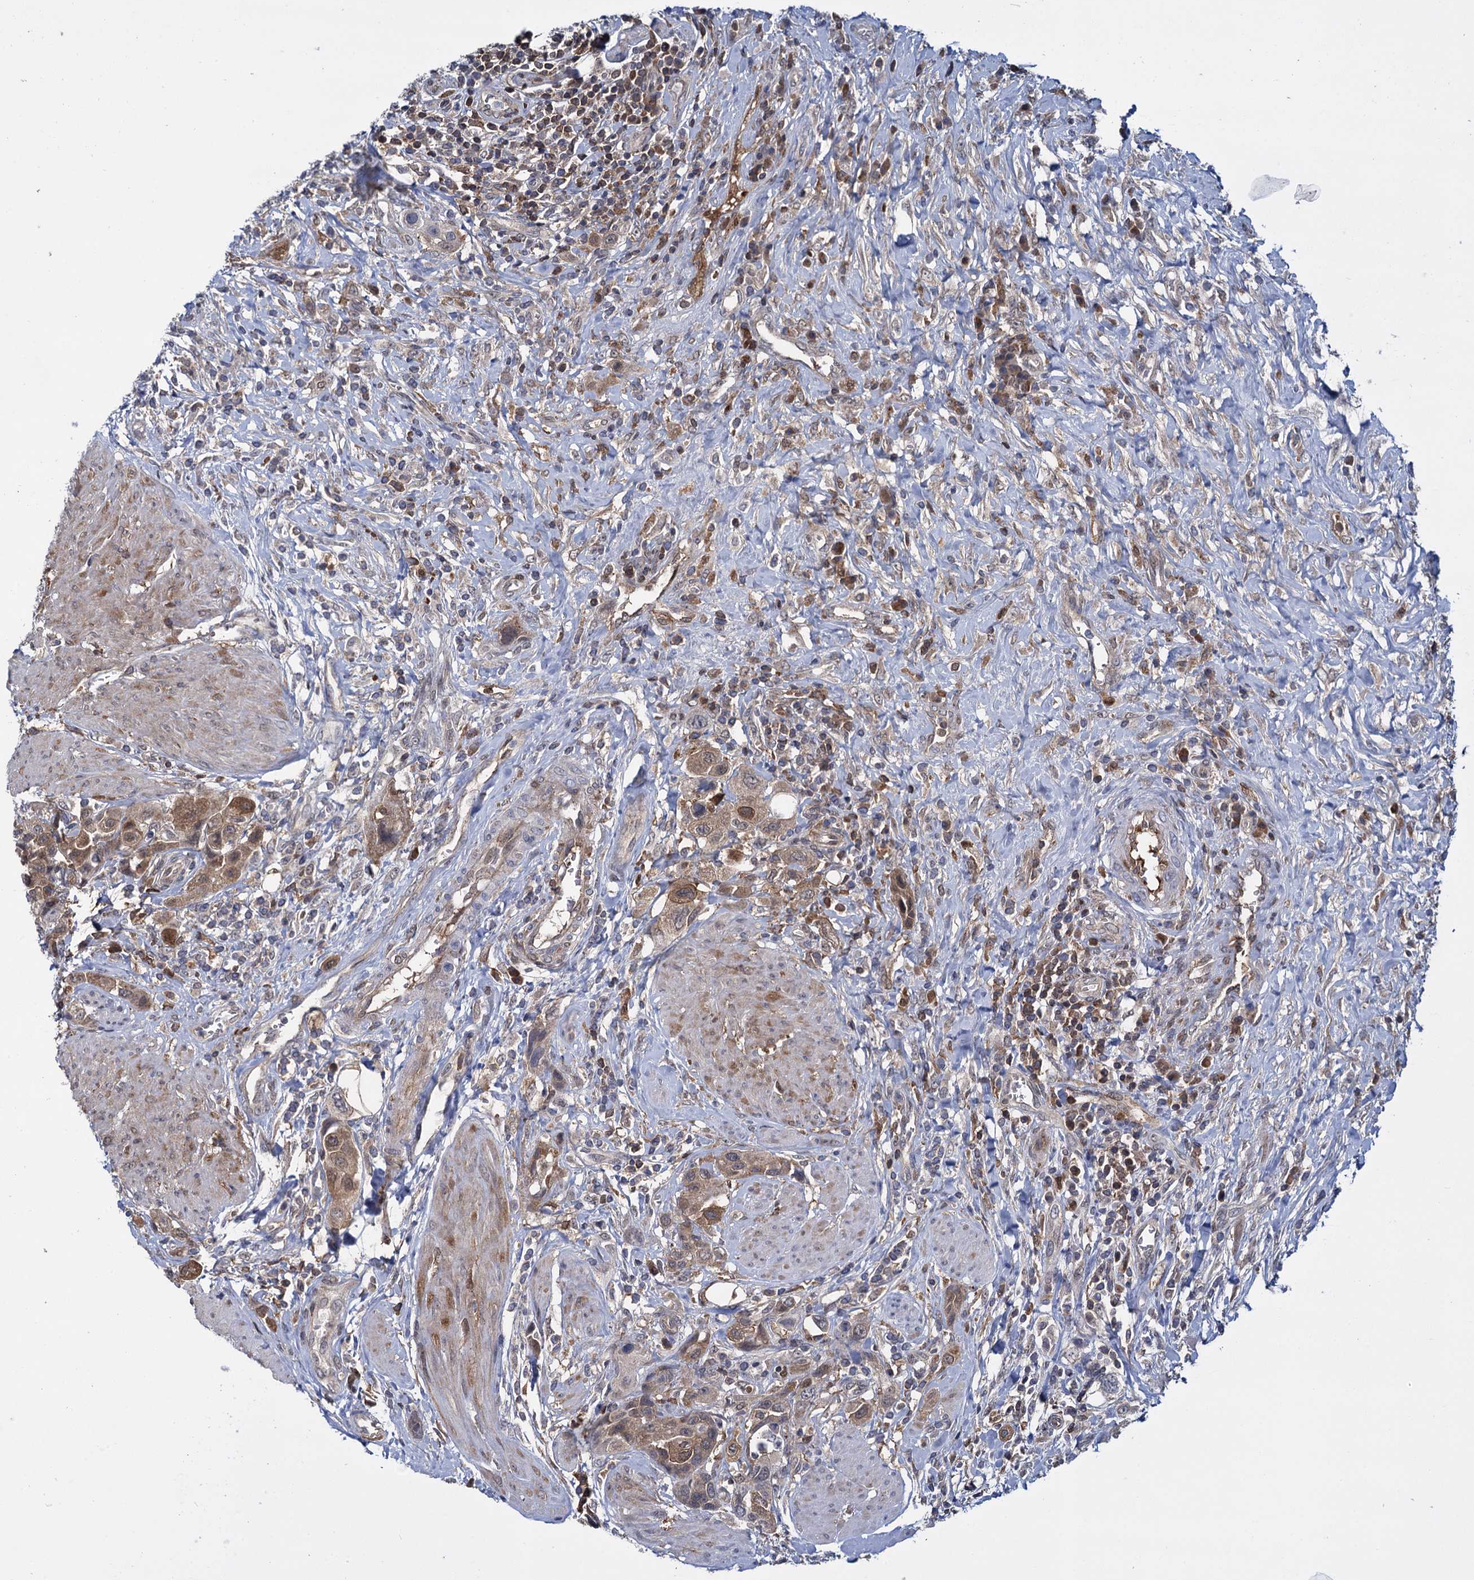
{"staining": {"intensity": "weak", "quantity": ">75%", "location": "cytoplasmic/membranous"}, "tissue": "urothelial cancer", "cell_type": "Tumor cells", "image_type": "cancer", "snomed": [{"axis": "morphology", "description": "Urothelial carcinoma, High grade"}, {"axis": "topography", "description": "Urinary bladder"}], "caption": "Urothelial cancer tissue exhibits weak cytoplasmic/membranous positivity in about >75% of tumor cells, visualized by immunohistochemistry.", "gene": "GLO1", "patient": {"sex": "male", "age": 50}}